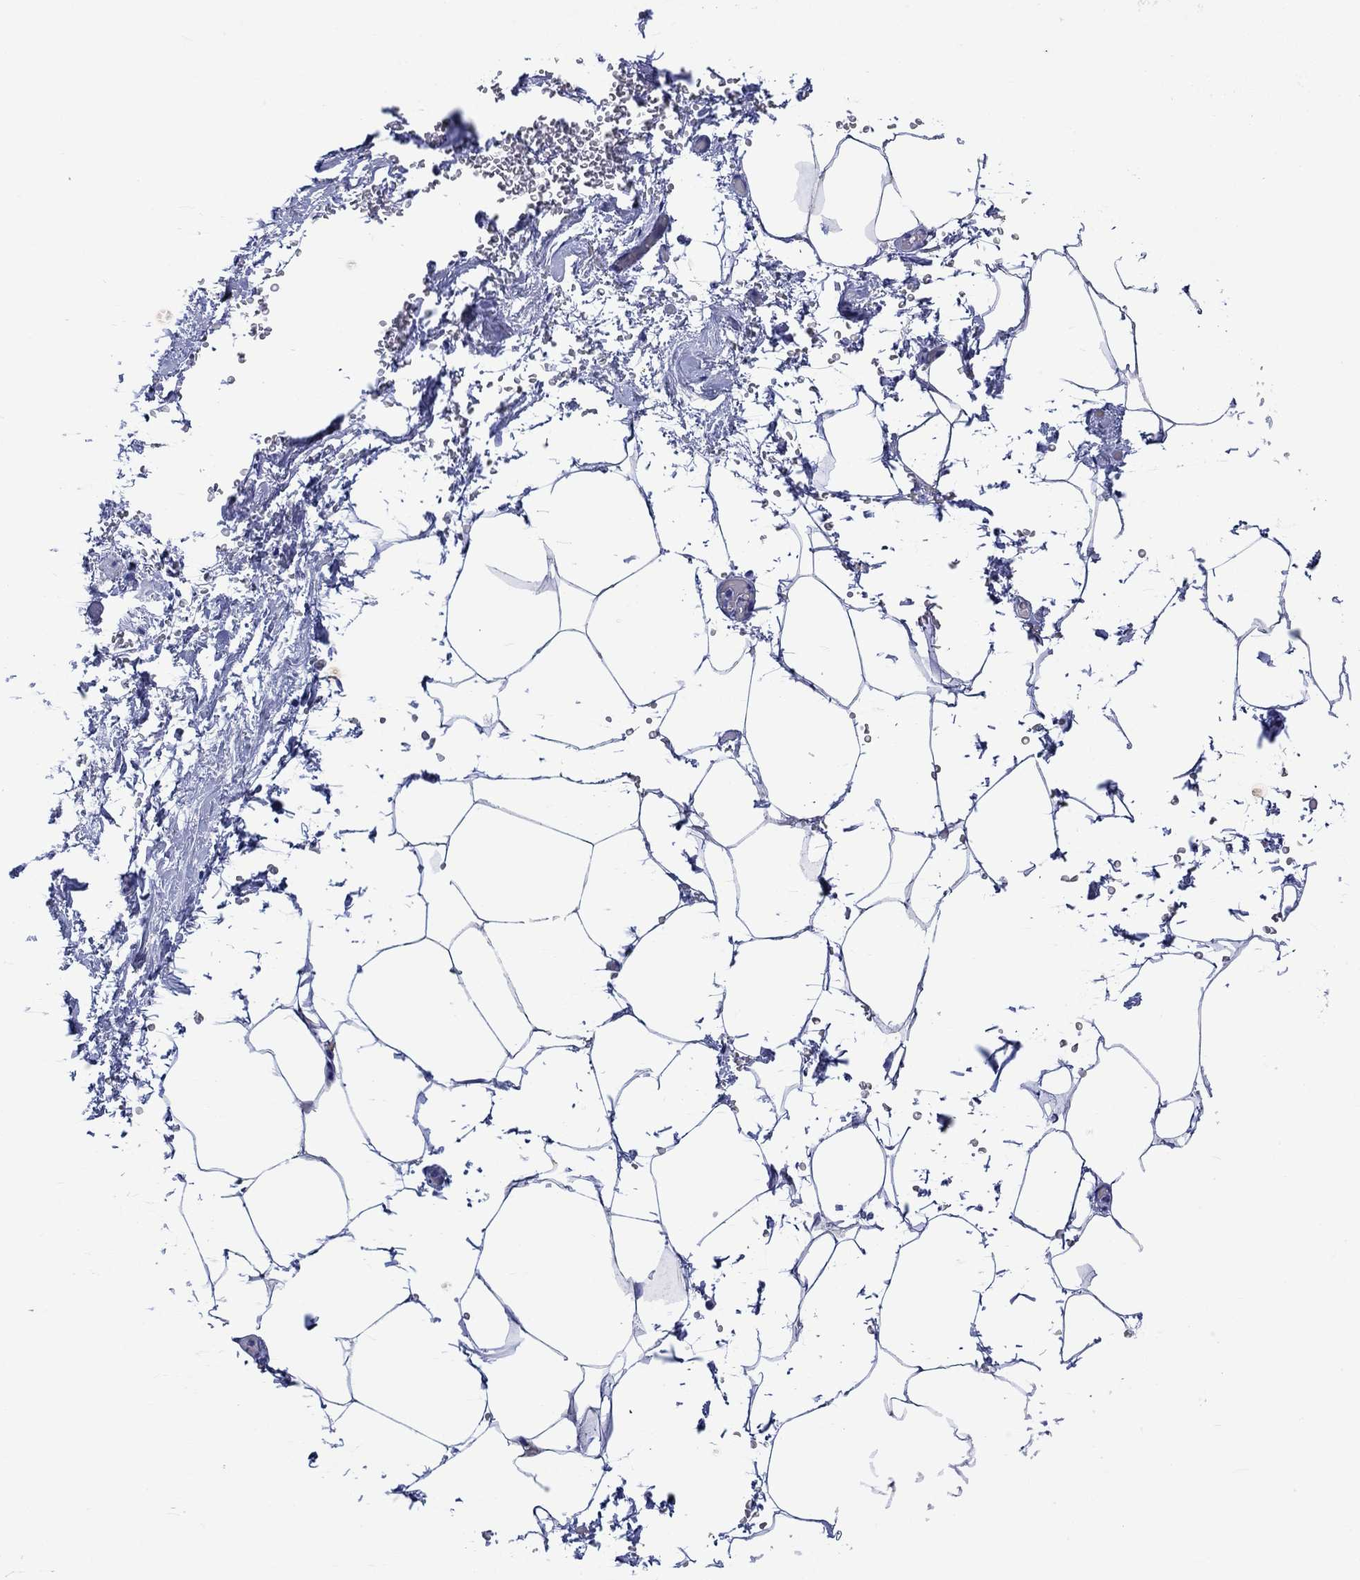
{"staining": {"intensity": "negative", "quantity": "none", "location": "none"}, "tissue": "adipose tissue", "cell_type": "Adipocytes", "image_type": "normal", "snomed": [{"axis": "morphology", "description": "Normal tissue, NOS"}, {"axis": "topography", "description": "Soft tissue"}, {"axis": "topography", "description": "Adipose tissue"}, {"axis": "topography", "description": "Vascular tissue"}, {"axis": "topography", "description": "Peripheral nerve tissue"}], "caption": "This is an immunohistochemistry (IHC) photomicrograph of unremarkable human adipose tissue. There is no staining in adipocytes.", "gene": "CACNG3", "patient": {"sex": "male", "age": 68}}